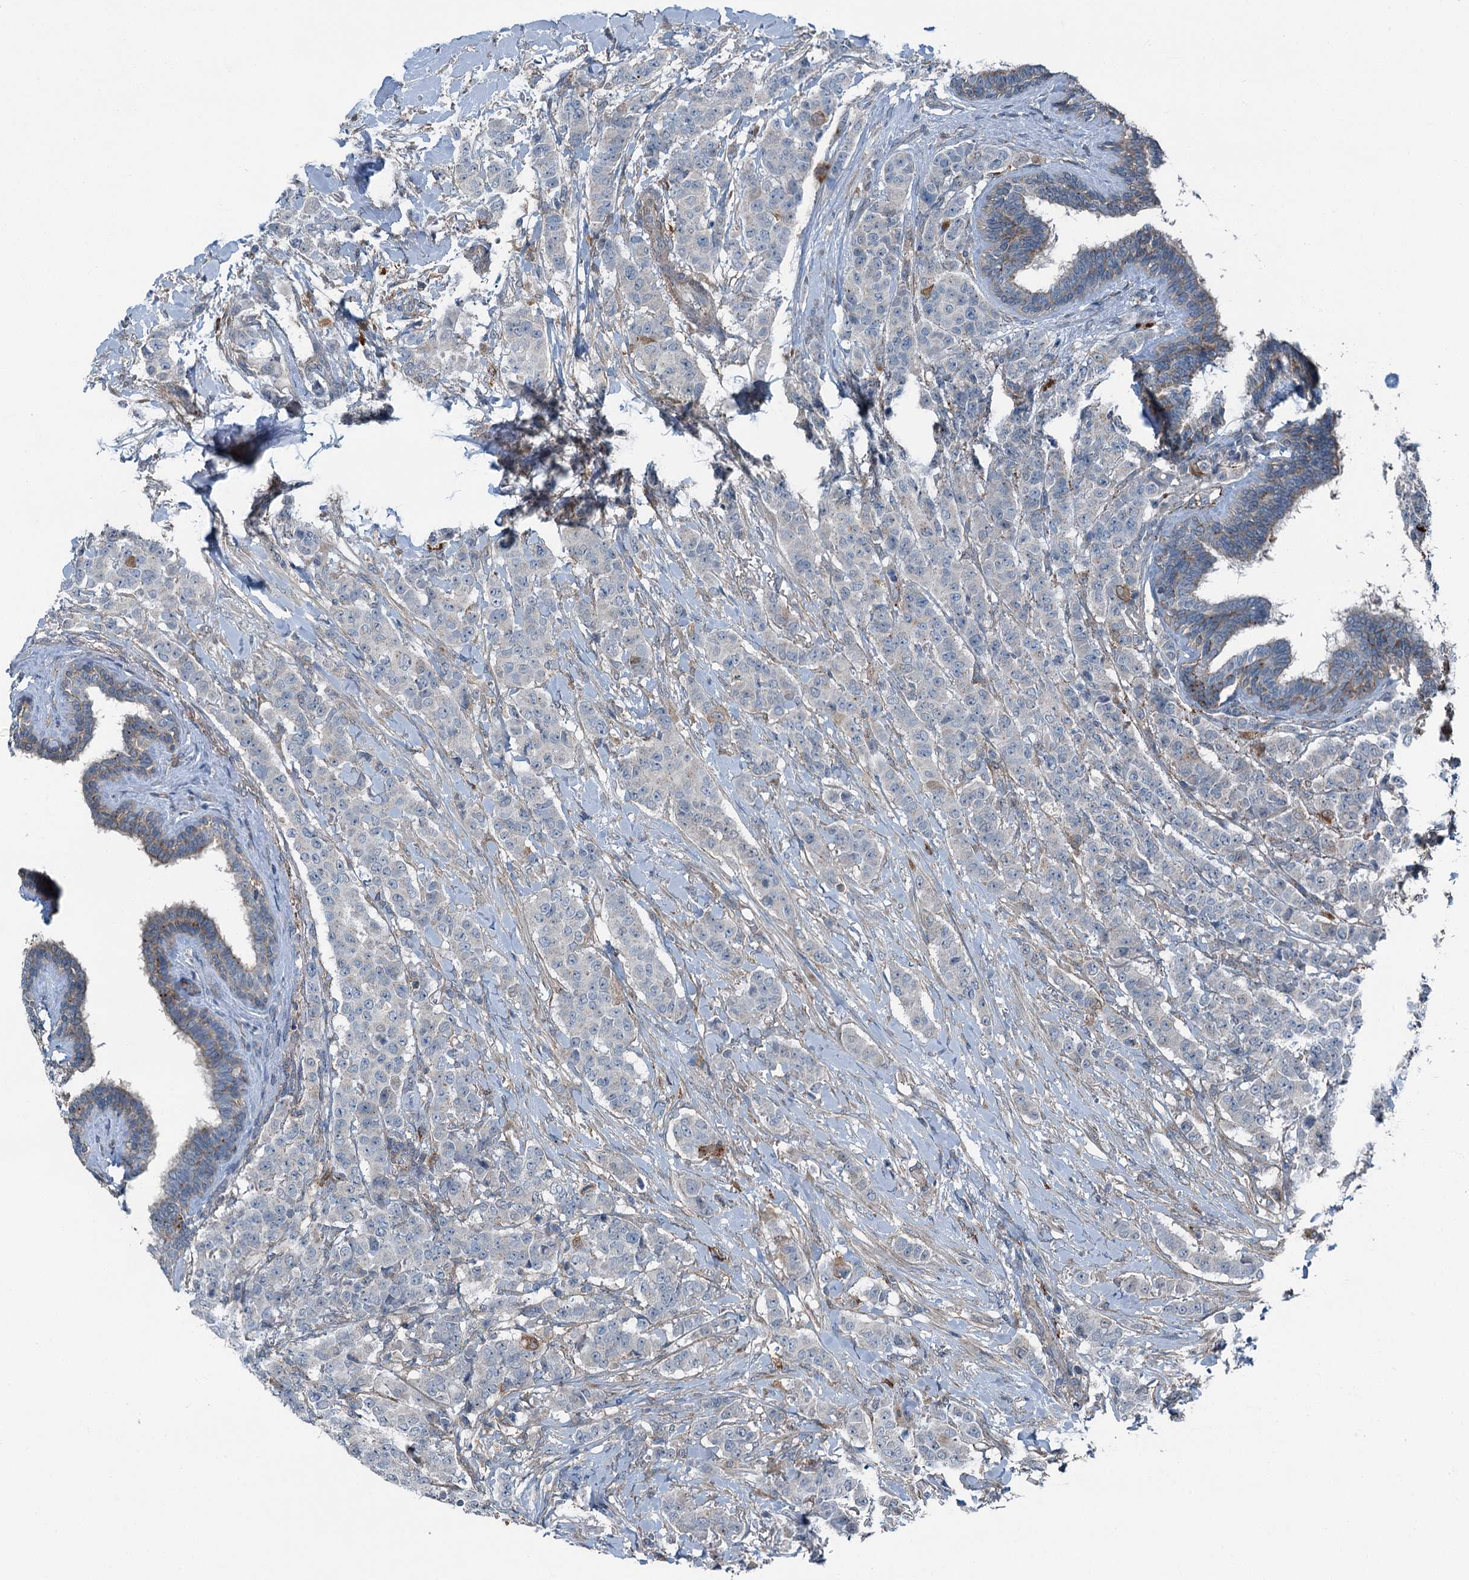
{"staining": {"intensity": "negative", "quantity": "none", "location": "none"}, "tissue": "breast cancer", "cell_type": "Tumor cells", "image_type": "cancer", "snomed": [{"axis": "morphology", "description": "Duct carcinoma"}, {"axis": "topography", "description": "Breast"}], "caption": "High magnification brightfield microscopy of breast cancer (intraductal carcinoma) stained with DAB (brown) and counterstained with hematoxylin (blue): tumor cells show no significant staining.", "gene": "AXL", "patient": {"sex": "female", "age": 40}}